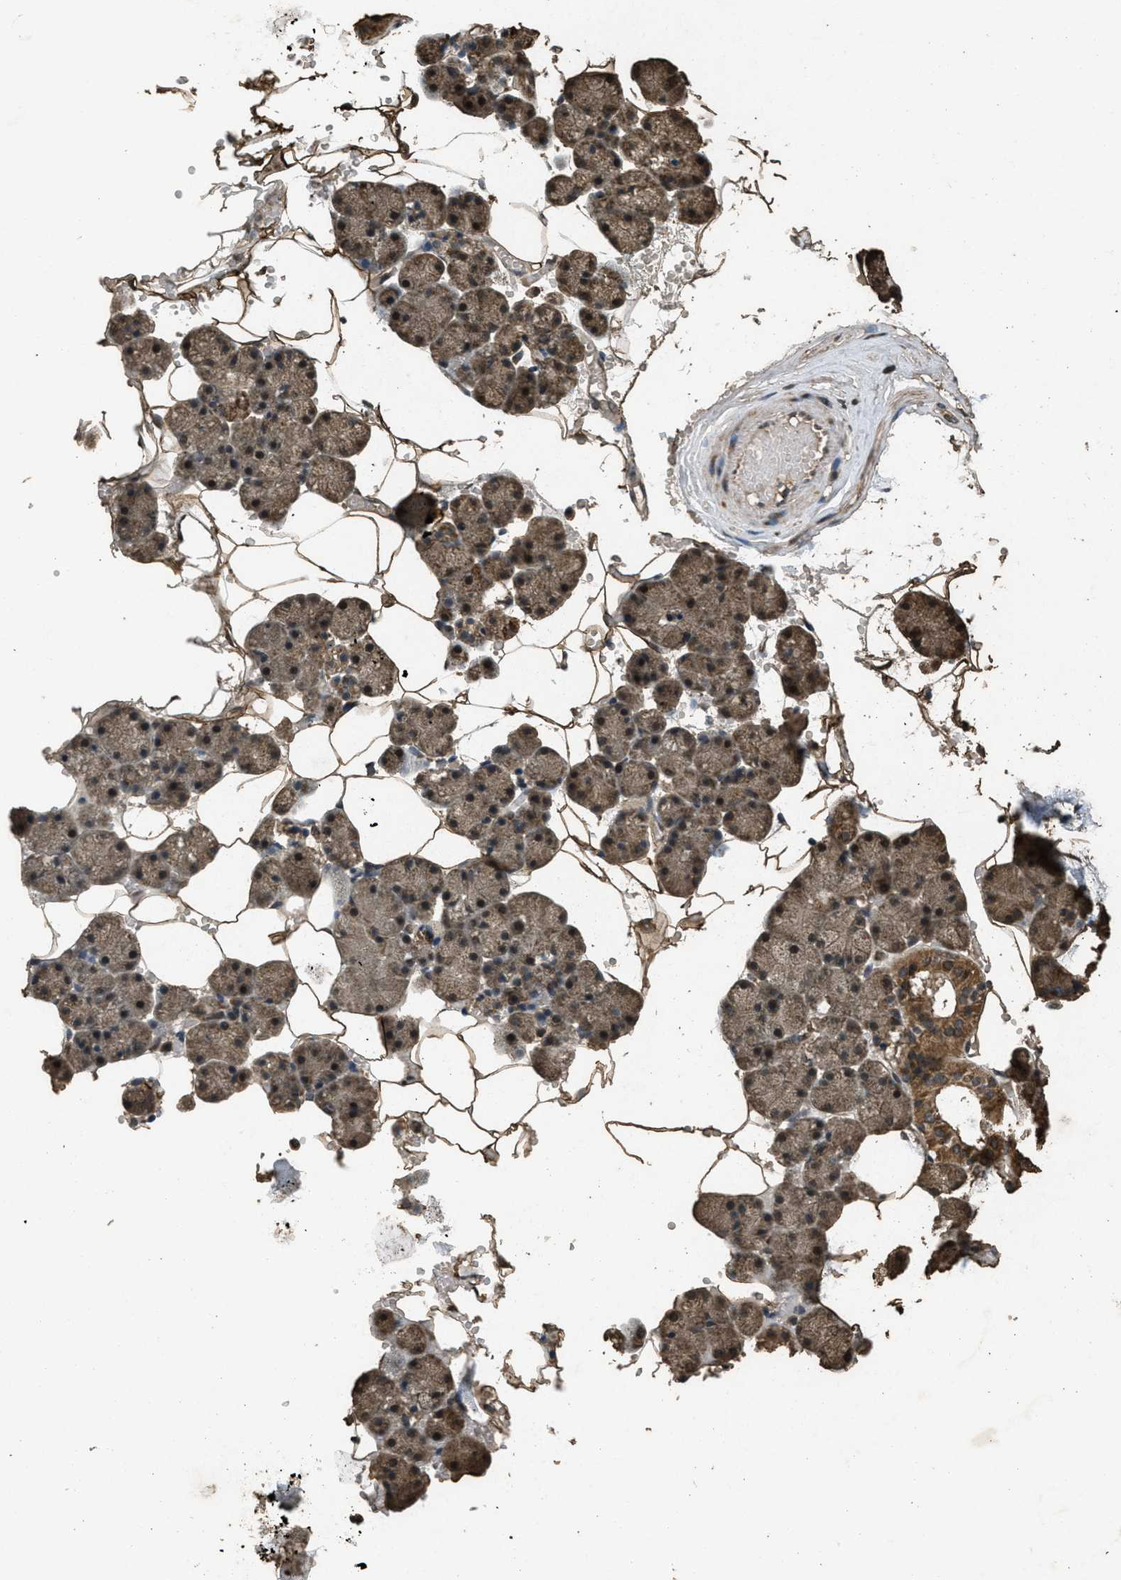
{"staining": {"intensity": "moderate", "quantity": ">75%", "location": "cytoplasmic/membranous,nuclear"}, "tissue": "salivary gland", "cell_type": "Glandular cells", "image_type": "normal", "snomed": [{"axis": "morphology", "description": "Normal tissue, NOS"}, {"axis": "topography", "description": "Salivary gland"}], "caption": "Protein expression analysis of unremarkable salivary gland shows moderate cytoplasmic/membranous,nuclear staining in about >75% of glandular cells. The staining was performed using DAB to visualize the protein expression in brown, while the nuclei were stained in blue with hematoxylin (Magnification: 20x).", "gene": "PPP1R15A", "patient": {"sex": "male", "age": 62}}